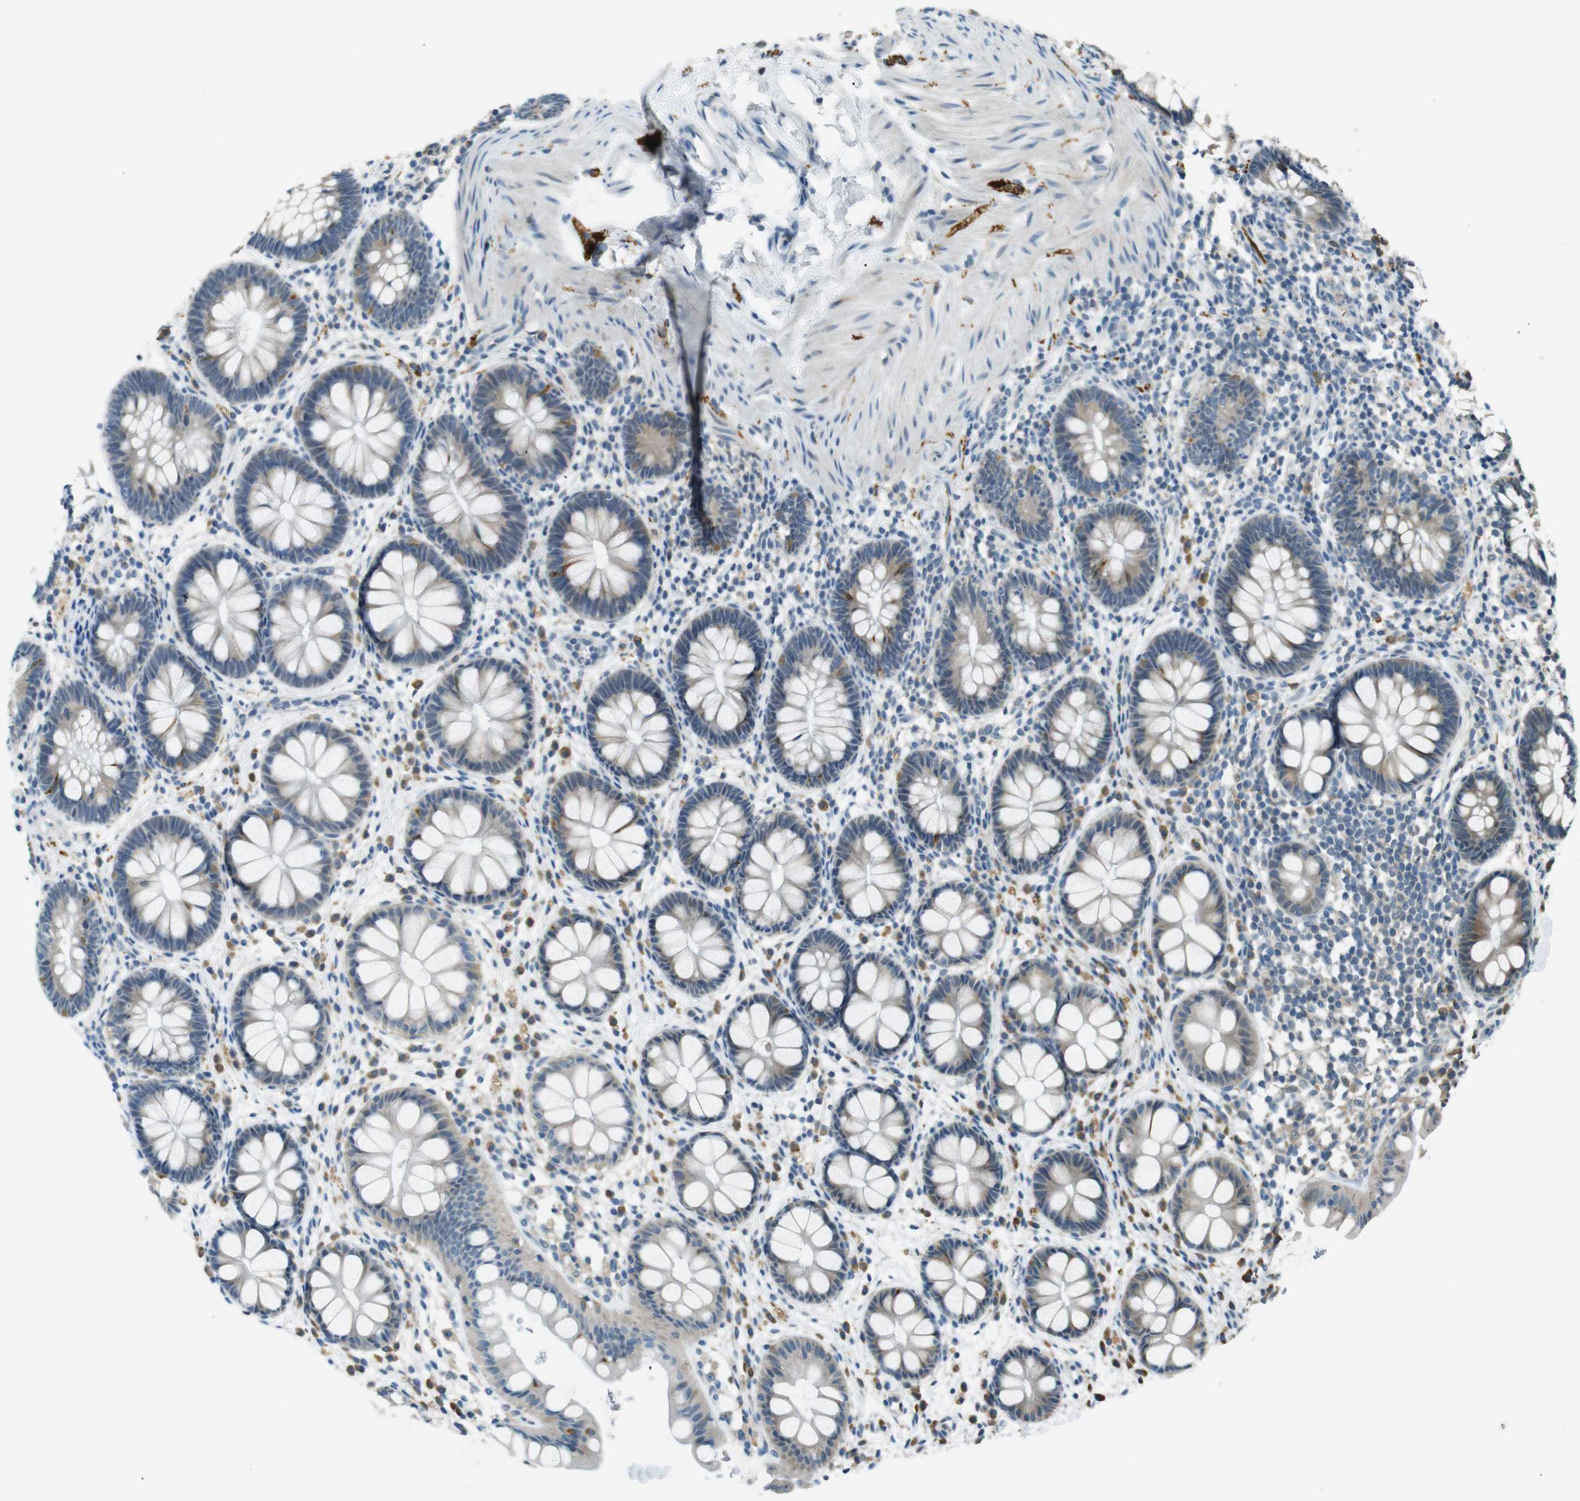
{"staining": {"intensity": "weak", "quantity": "<25%", "location": "cytoplasmic/membranous"}, "tissue": "rectum", "cell_type": "Glandular cells", "image_type": "normal", "snomed": [{"axis": "morphology", "description": "Normal tissue, NOS"}, {"axis": "topography", "description": "Rectum"}], "caption": "Immunohistochemistry histopathology image of benign human rectum stained for a protein (brown), which displays no staining in glandular cells.", "gene": "MAGI2", "patient": {"sex": "female", "age": 24}}